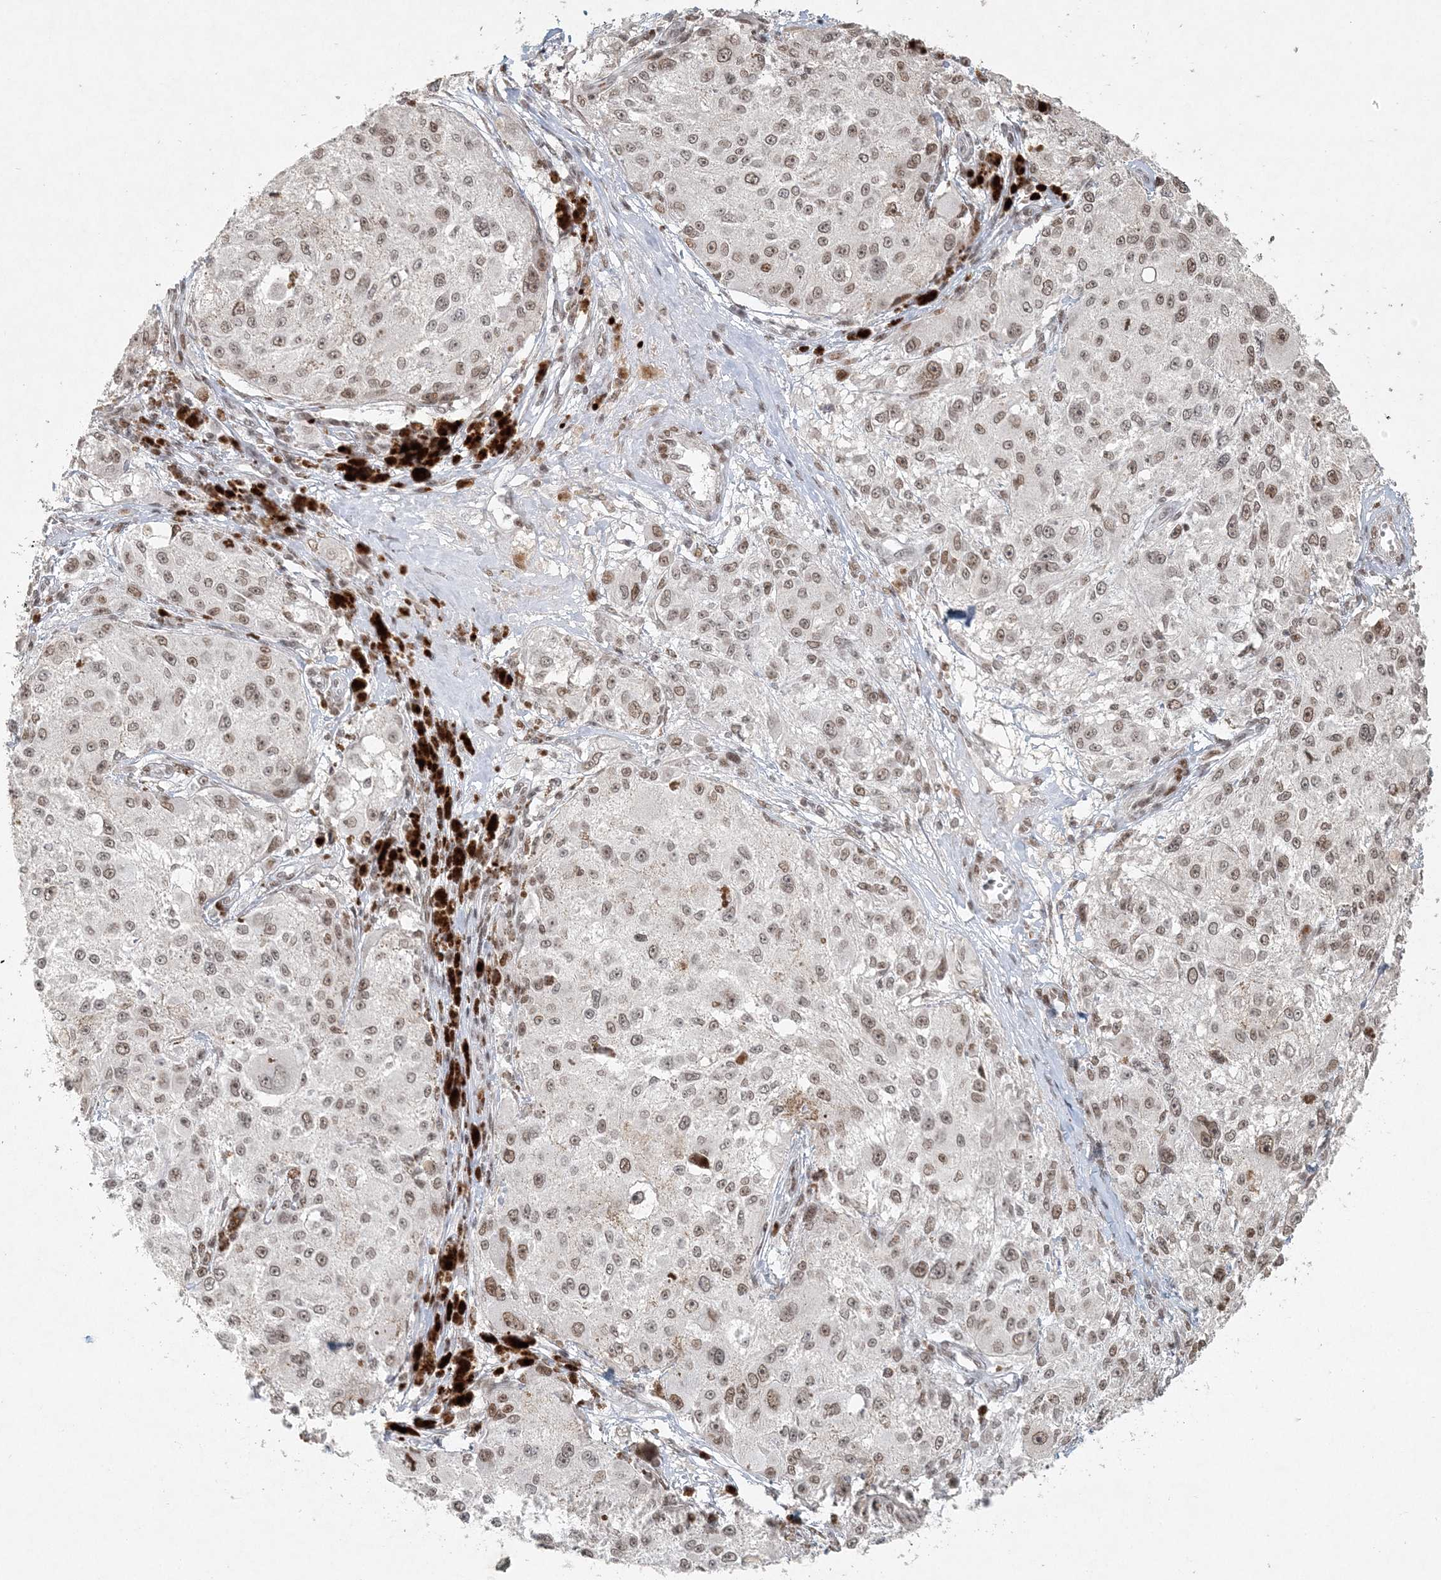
{"staining": {"intensity": "moderate", "quantity": ">75%", "location": "nuclear"}, "tissue": "melanoma", "cell_type": "Tumor cells", "image_type": "cancer", "snomed": [{"axis": "morphology", "description": "Necrosis, NOS"}, {"axis": "morphology", "description": "Malignant melanoma, NOS"}, {"axis": "topography", "description": "Skin"}], "caption": "There is medium levels of moderate nuclear staining in tumor cells of melanoma, as demonstrated by immunohistochemical staining (brown color).", "gene": "BAZ1B", "patient": {"sex": "female", "age": 87}}